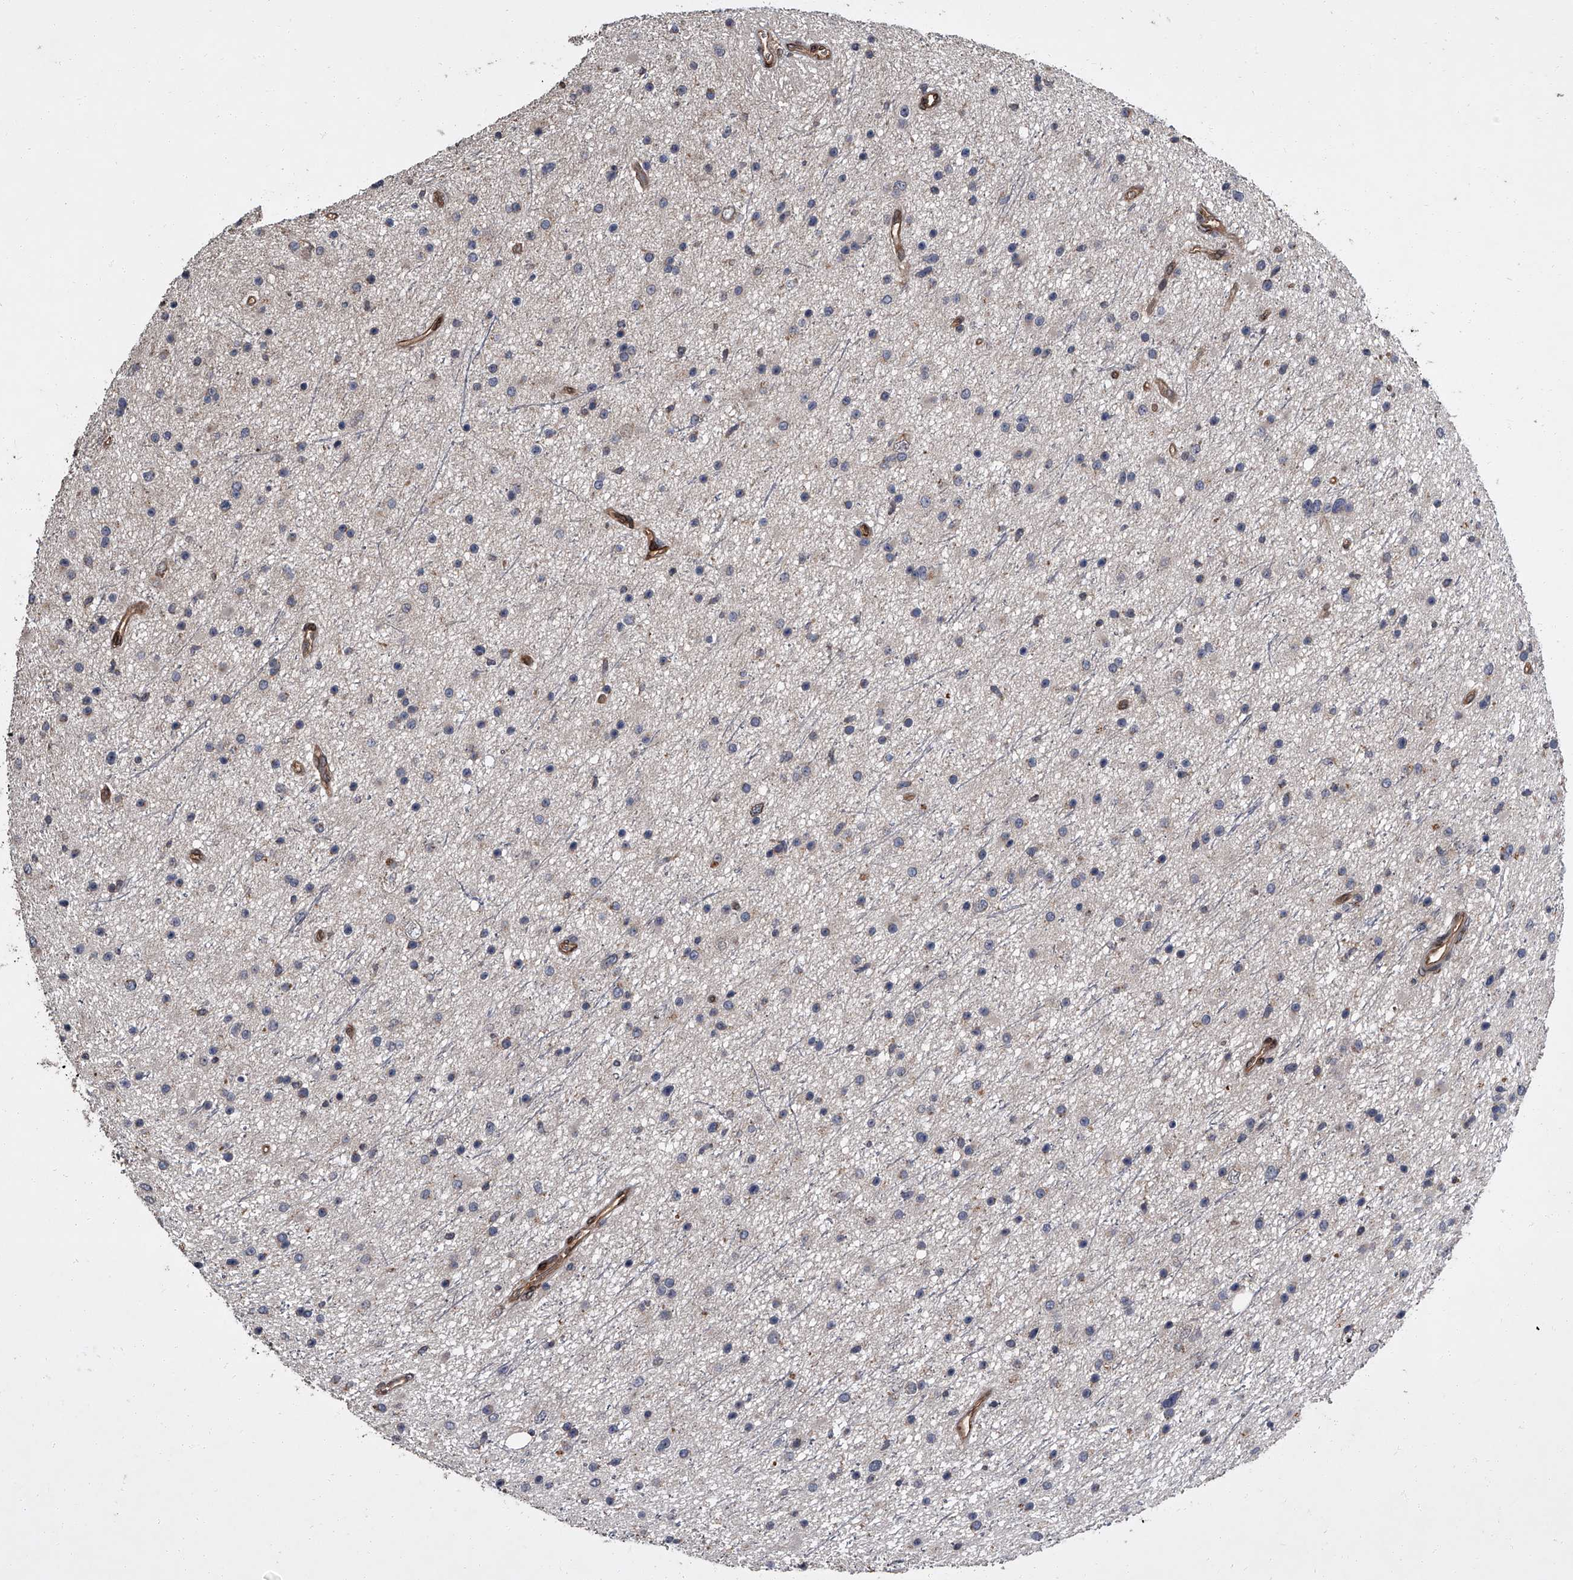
{"staining": {"intensity": "negative", "quantity": "none", "location": "none"}, "tissue": "glioma", "cell_type": "Tumor cells", "image_type": "cancer", "snomed": [{"axis": "morphology", "description": "Glioma, malignant, Low grade"}, {"axis": "topography", "description": "Cerebral cortex"}], "caption": "Tumor cells are negative for protein expression in human glioma.", "gene": "LRRC8C", "patient": {"sex": "female", "age": 39}}